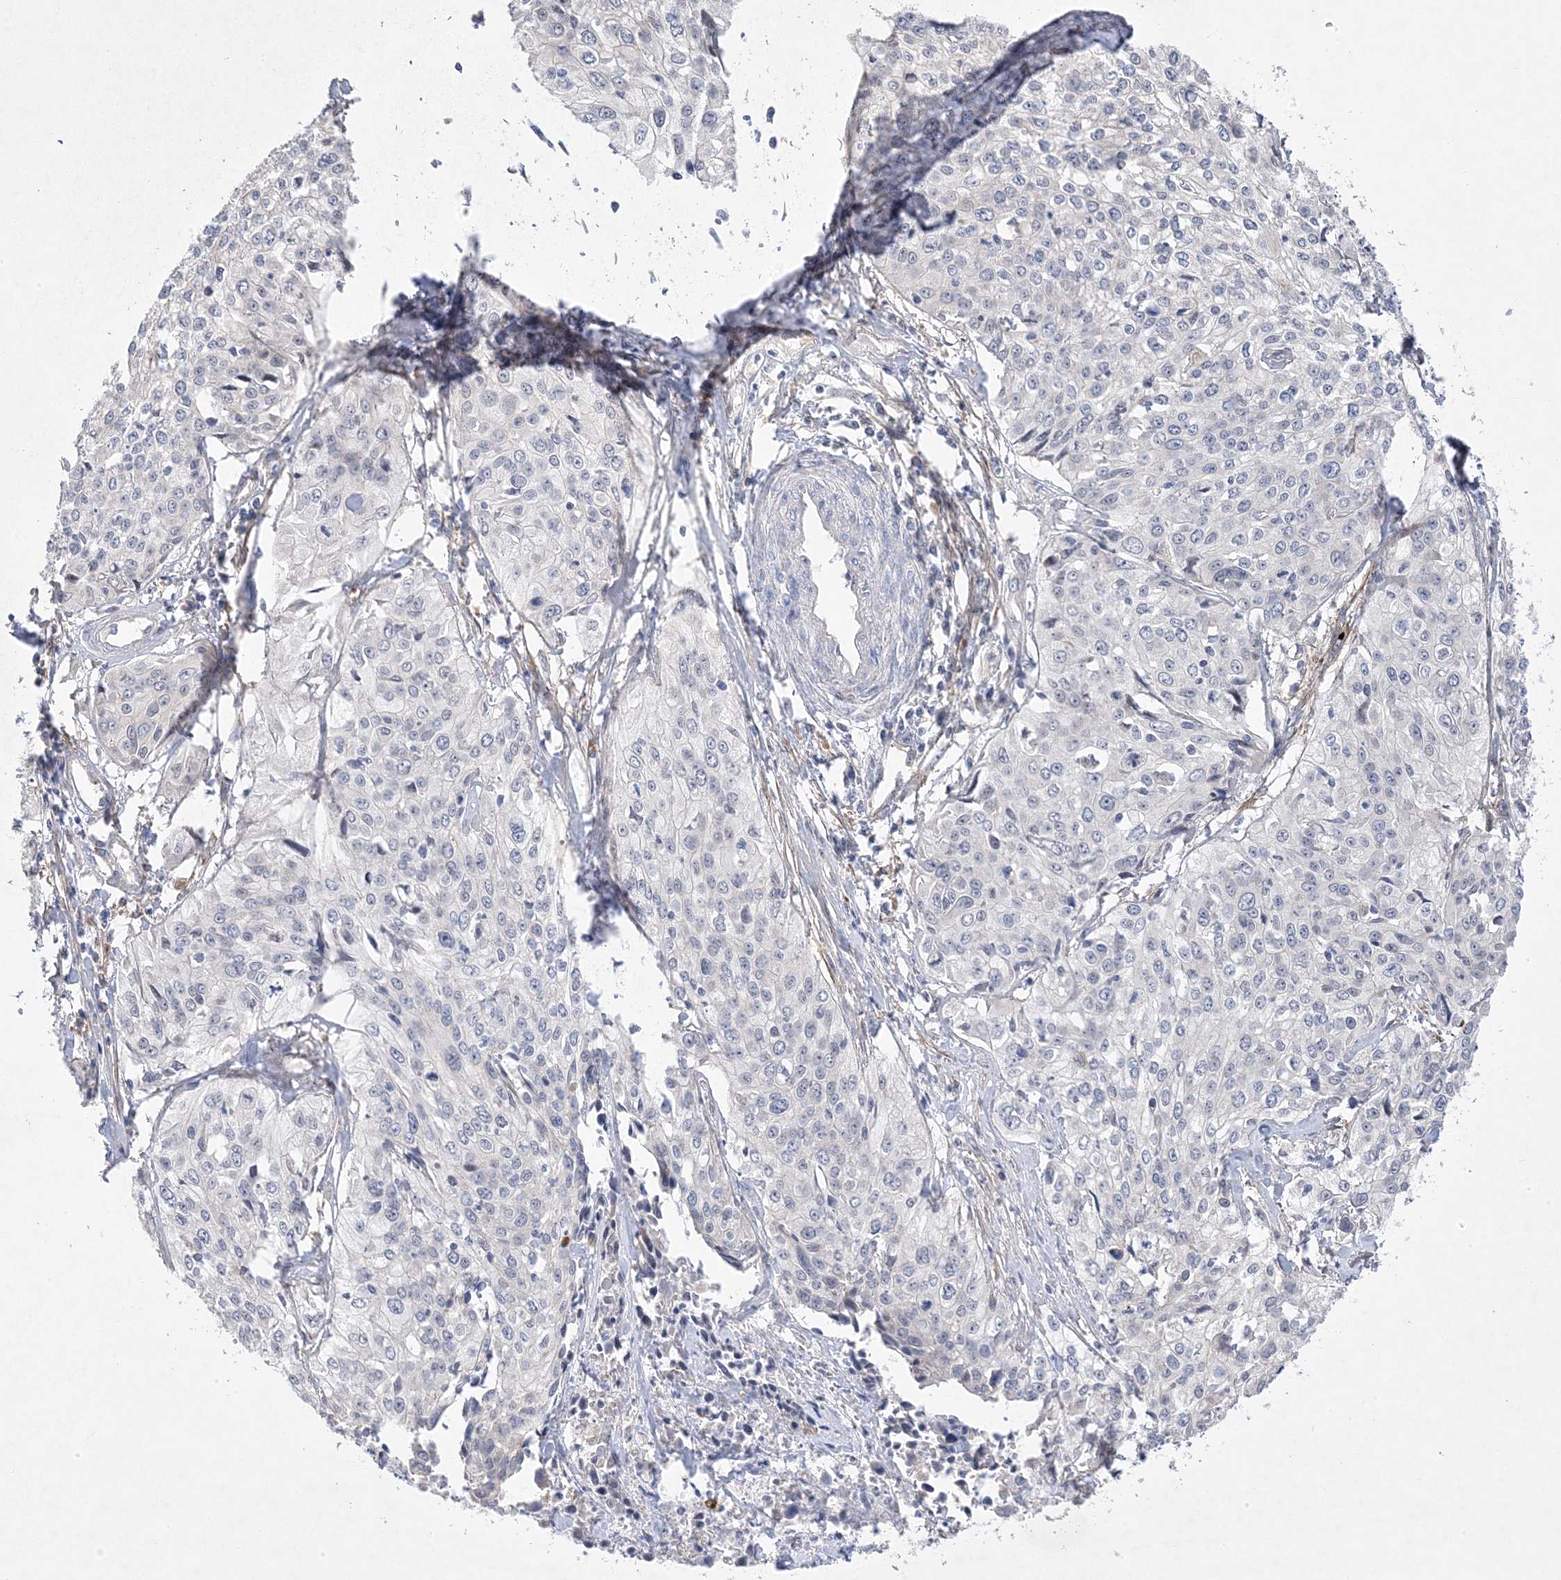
{"staining": {"intensity": "negative", "quantity": "none", "location": "none"}, "tissue": "cervical cancer", "cell_type": "Tumor cells", "image_type": "cancer", "snomed": [{"axis": "morphology", "description": "Squamous cell carcinoma, NOS"}, {"axis": "topography", "description": "Cervix"}], "caption": "Immunohistochemistry histopathology image of neoplastic tissue: squamous cell carcinoma (cervical) stained with DAB (3,3'-diaminobenzidine) demonstrates no significant protein expression in tumor cells.", "gene": "ANAPC1", "patient": {"sex": "female", "age": 31}}